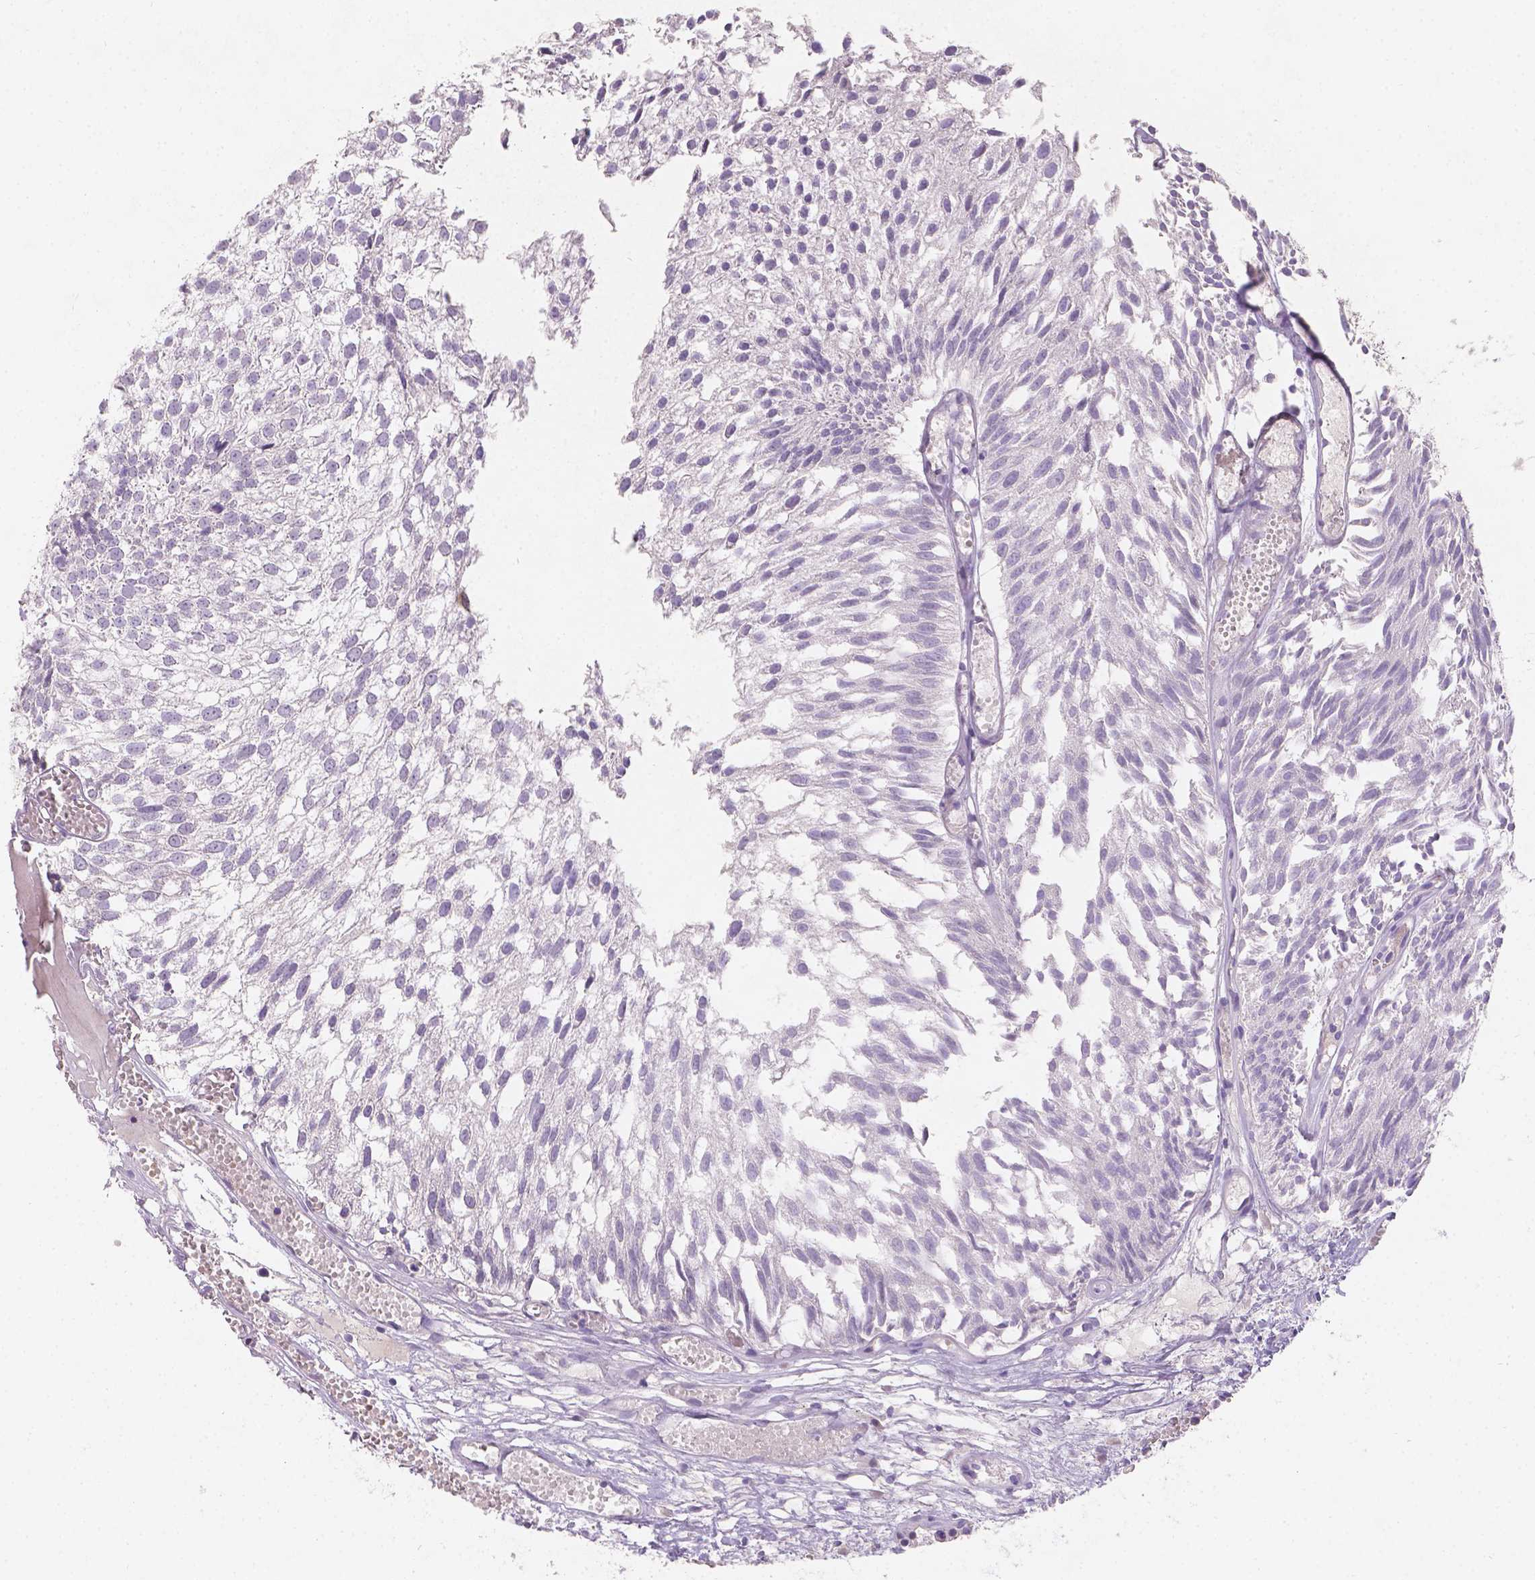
{"staining": {"intensity": "negative", "quantity": "none", "location": "none"}, "tissue": "urothelial cancer", "cell_type": "Tumor cells", "image_type": "cancer", "snomed": [{"axis": "morphology", "description": "Urothelial carcinoma, Low grade"}, {"axis": "topography", "description": "Urinary bladder"}], "caption": "The histopathology image demonstrates no significant staining in tumor cells of low-grade urothelial carcinoma. (Brightfield microscopy of DAB (3,3'-diaminobenzidine) IHC at high magnification).", "gene": "DCAF4L1", "patient": {"sex": "male", "age": 79}}